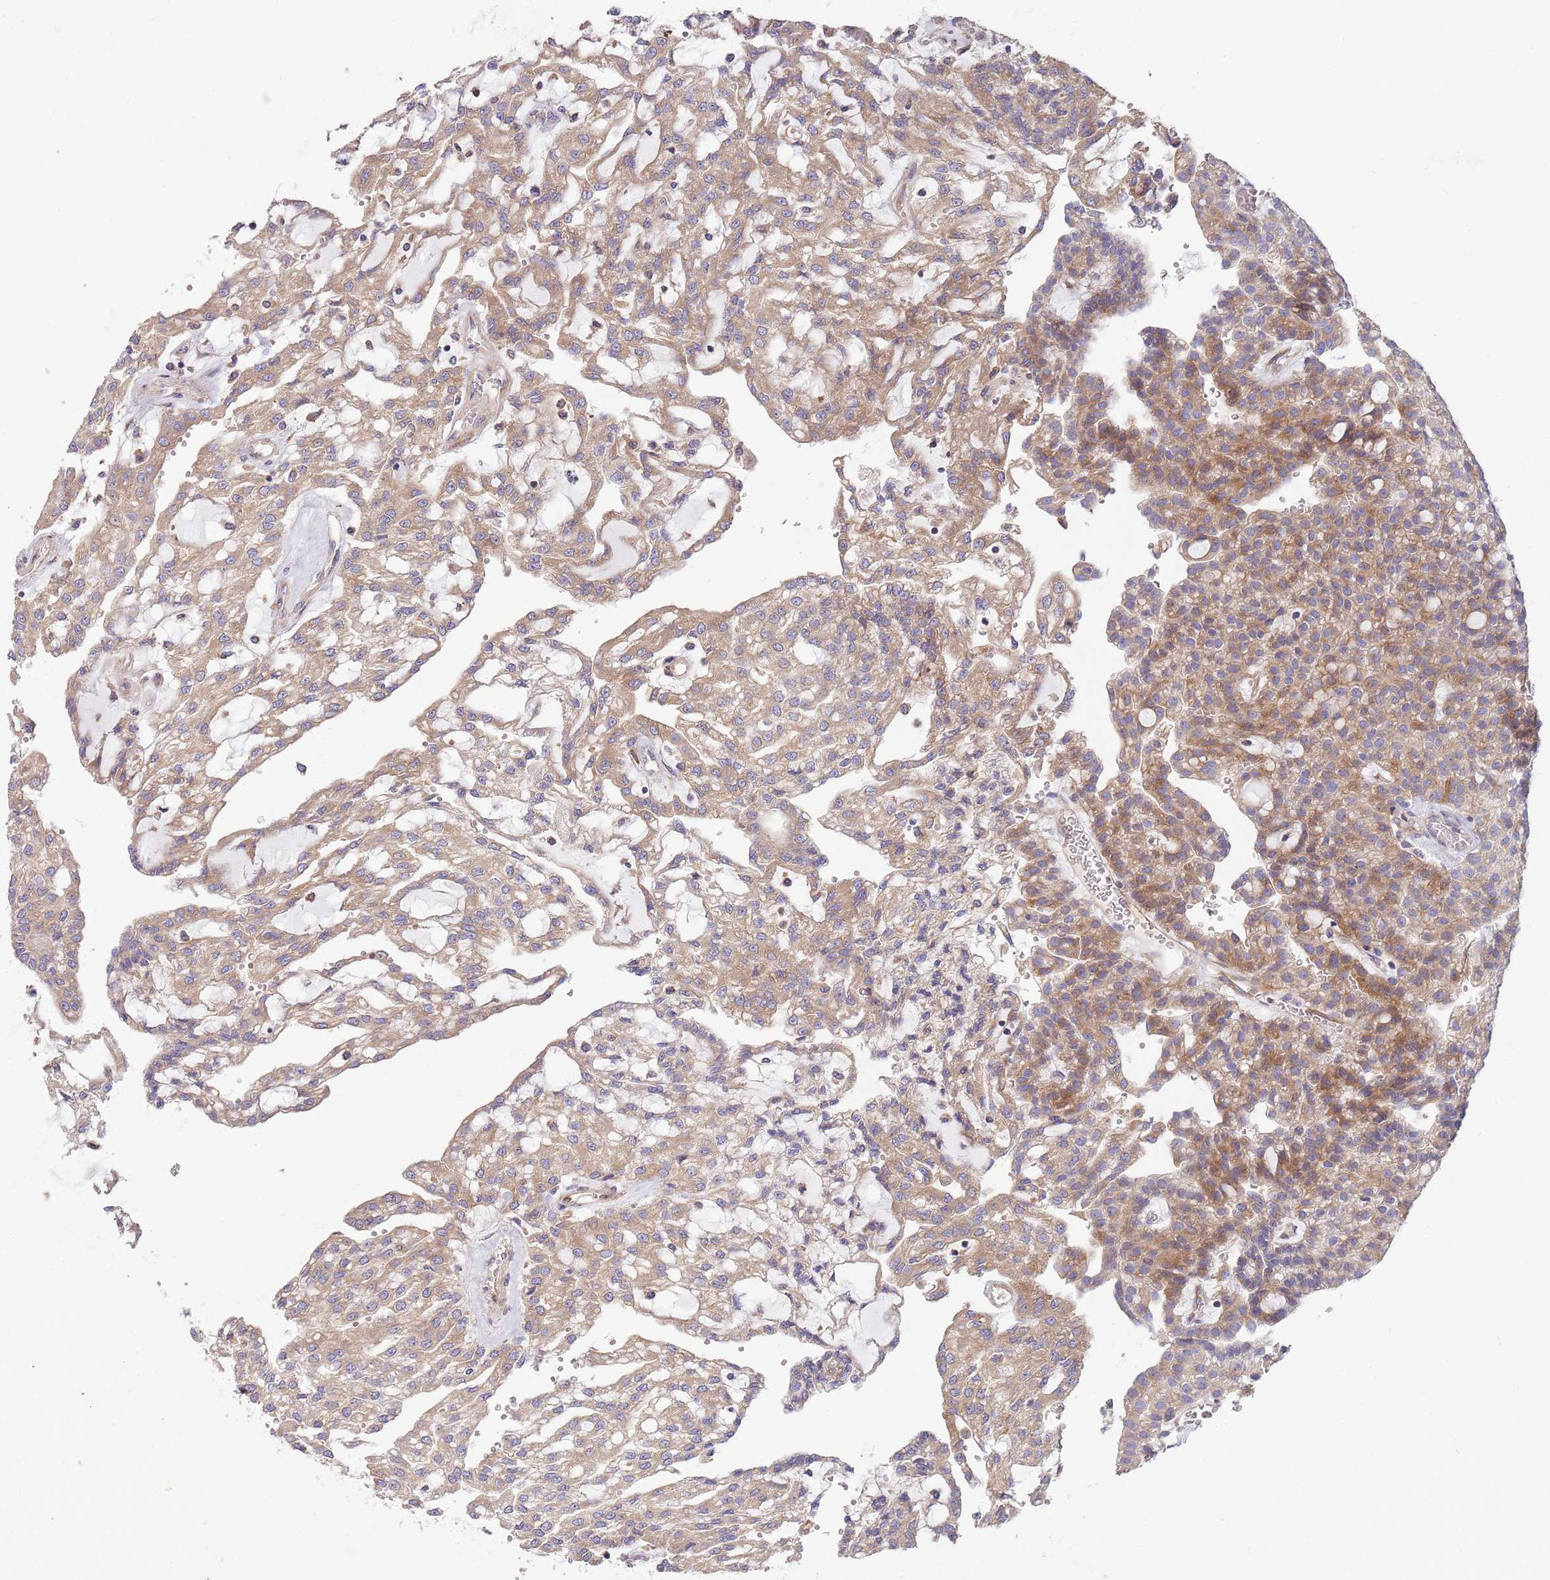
{"staining": {"intensity": "weak", "quantity": ">75%", "location": "cytoplasmic/membranous"}, "tissue": "renal cancer", "cell_type": "Tumor cells", "image_type": "cancer", "snomed": [{"axis": "morphology", "description": "Adenocarcinoma, NOS"}, {"axis": "topography", "description": "Kidney"}], "caption": "Tumor cells display weak cytoplasmic/membranous expression in approximately >75% of cells in renal cancer.", "gene": "ARMCX6", "patient": {"sex": "male", "age": 63}}